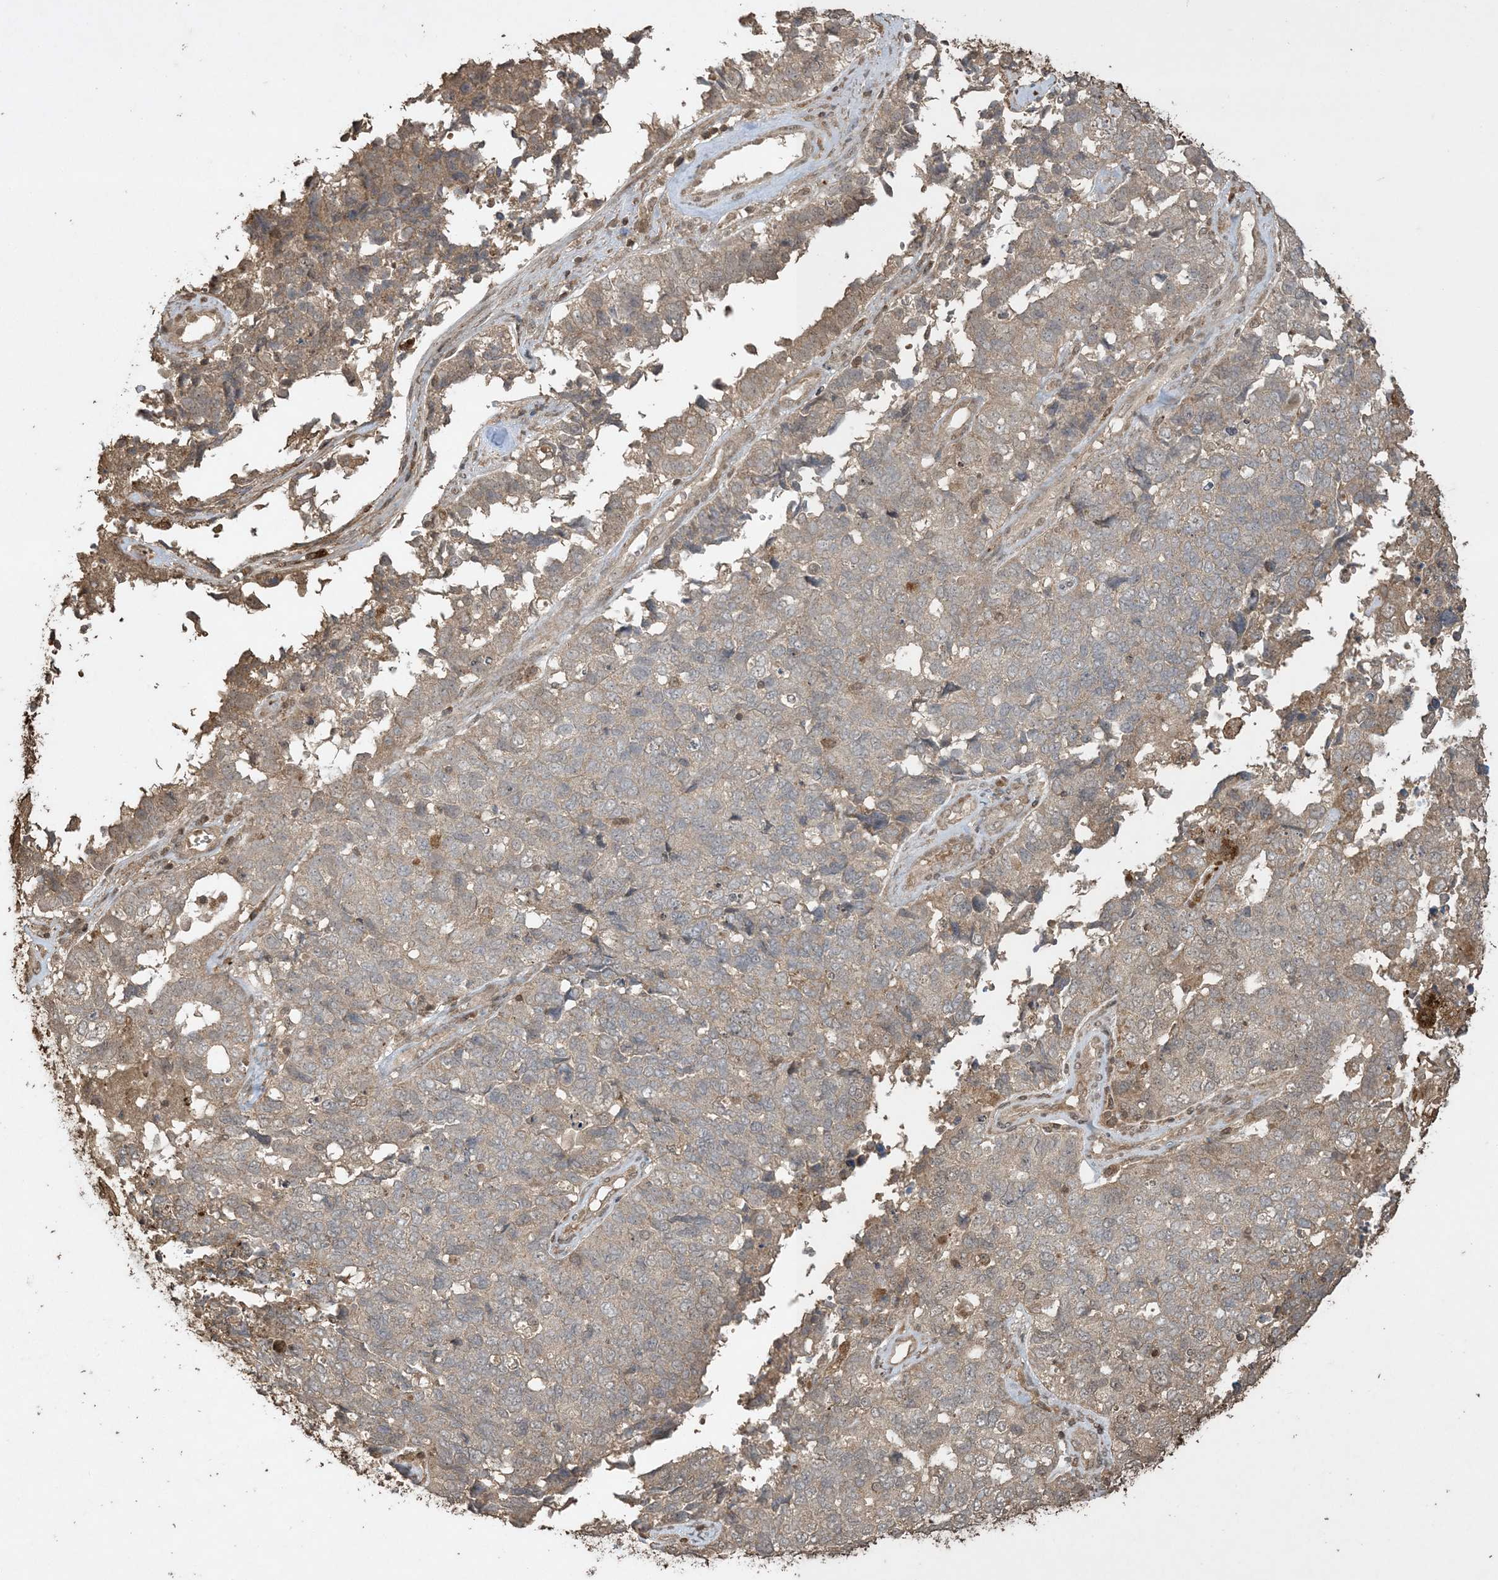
{"staining": {"intensity": "weak", "quantity": "<25%", "location": "cytoplasmic/membranous"}, "tissue": "cervical cancer", "cell_type": "Tumor cells", "image_type": "cancer", "snomed": [{"axis": "morphology", "description": "Squamous cell carcinoma, NOS"}, {"axis": "topography", "description": "Cervix"}], "caption": "Human cervical cancer (squamous cell carcinoma) stained for a protein using IHC exhibits no staining in tumor cells.", "gene": "EFCAB8", "patient": {"sex": "female", "age": 63}}